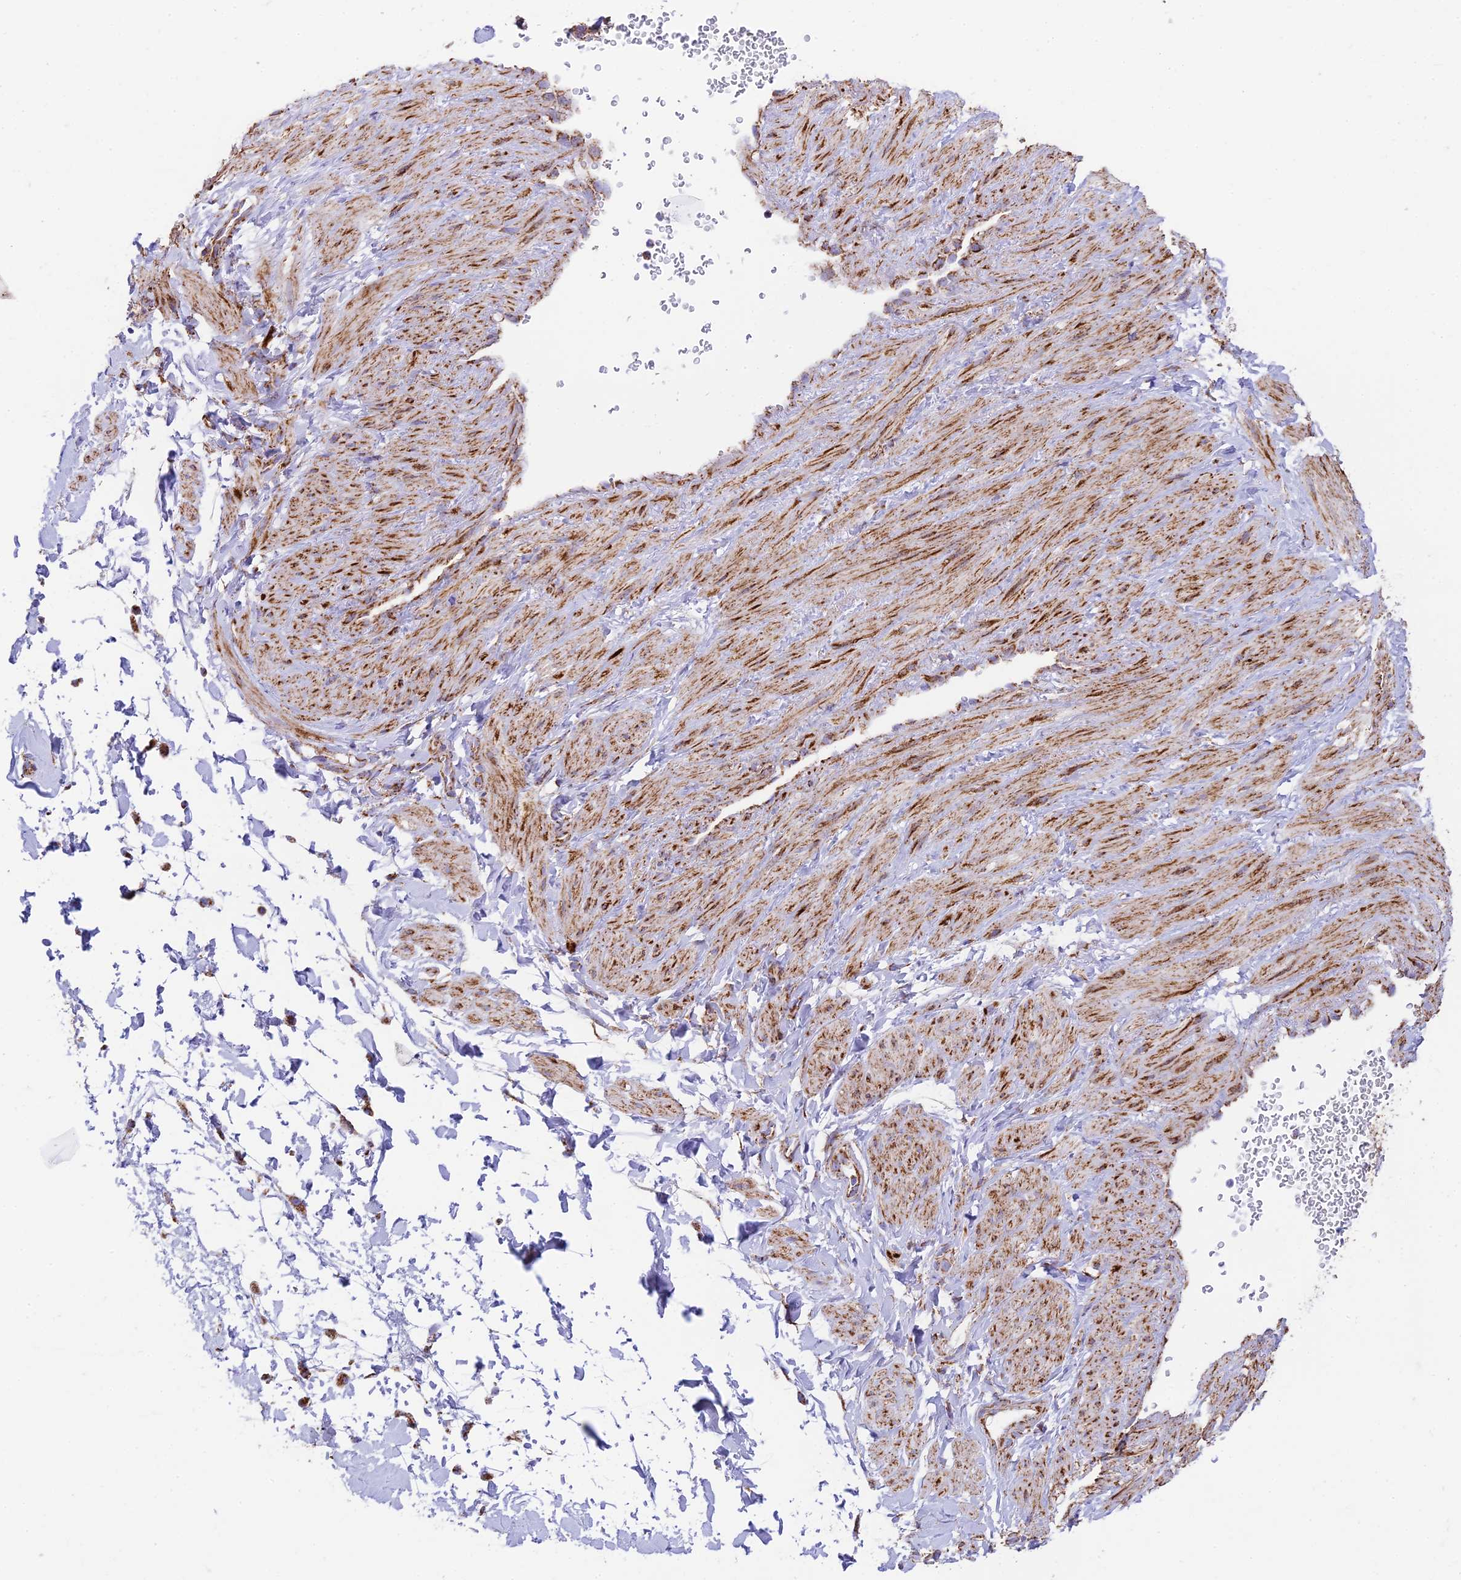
{"staining": {"intensity": "strong", "quantity": ">75%", "location": "cytoplasmic/membranous"}, "tissue": "soft tissue", "cell_type": "Fibroblasts", "image_type": "normal", "snomed": [{"axis": "morphology", "description": "Normal tissue, NOS"}, {"axis": "topography", "description": "Soft tissue"}, {"axis": "topography", "description": "Adipose tissue"}, {"axis": "topography", "description": "Vascular tissue"}, {"axis": "topography", "description": "Peripheral nerve tissue"}], "caption": "Soft tissue stained with immunohistochemistry (IHC) demonstrates strong cytoplasmic/membranous expression in approximately >75% of fibroblasts. The staining was performed using DAB (3,3'-diaminobenzidine) to visualize the protein expression in brown, while the nuclei were stained in blue with hematoxylin (Magnification: 20x).", "gene": "CHCHD3", "patient": {"sex": "male", "age": 74}}